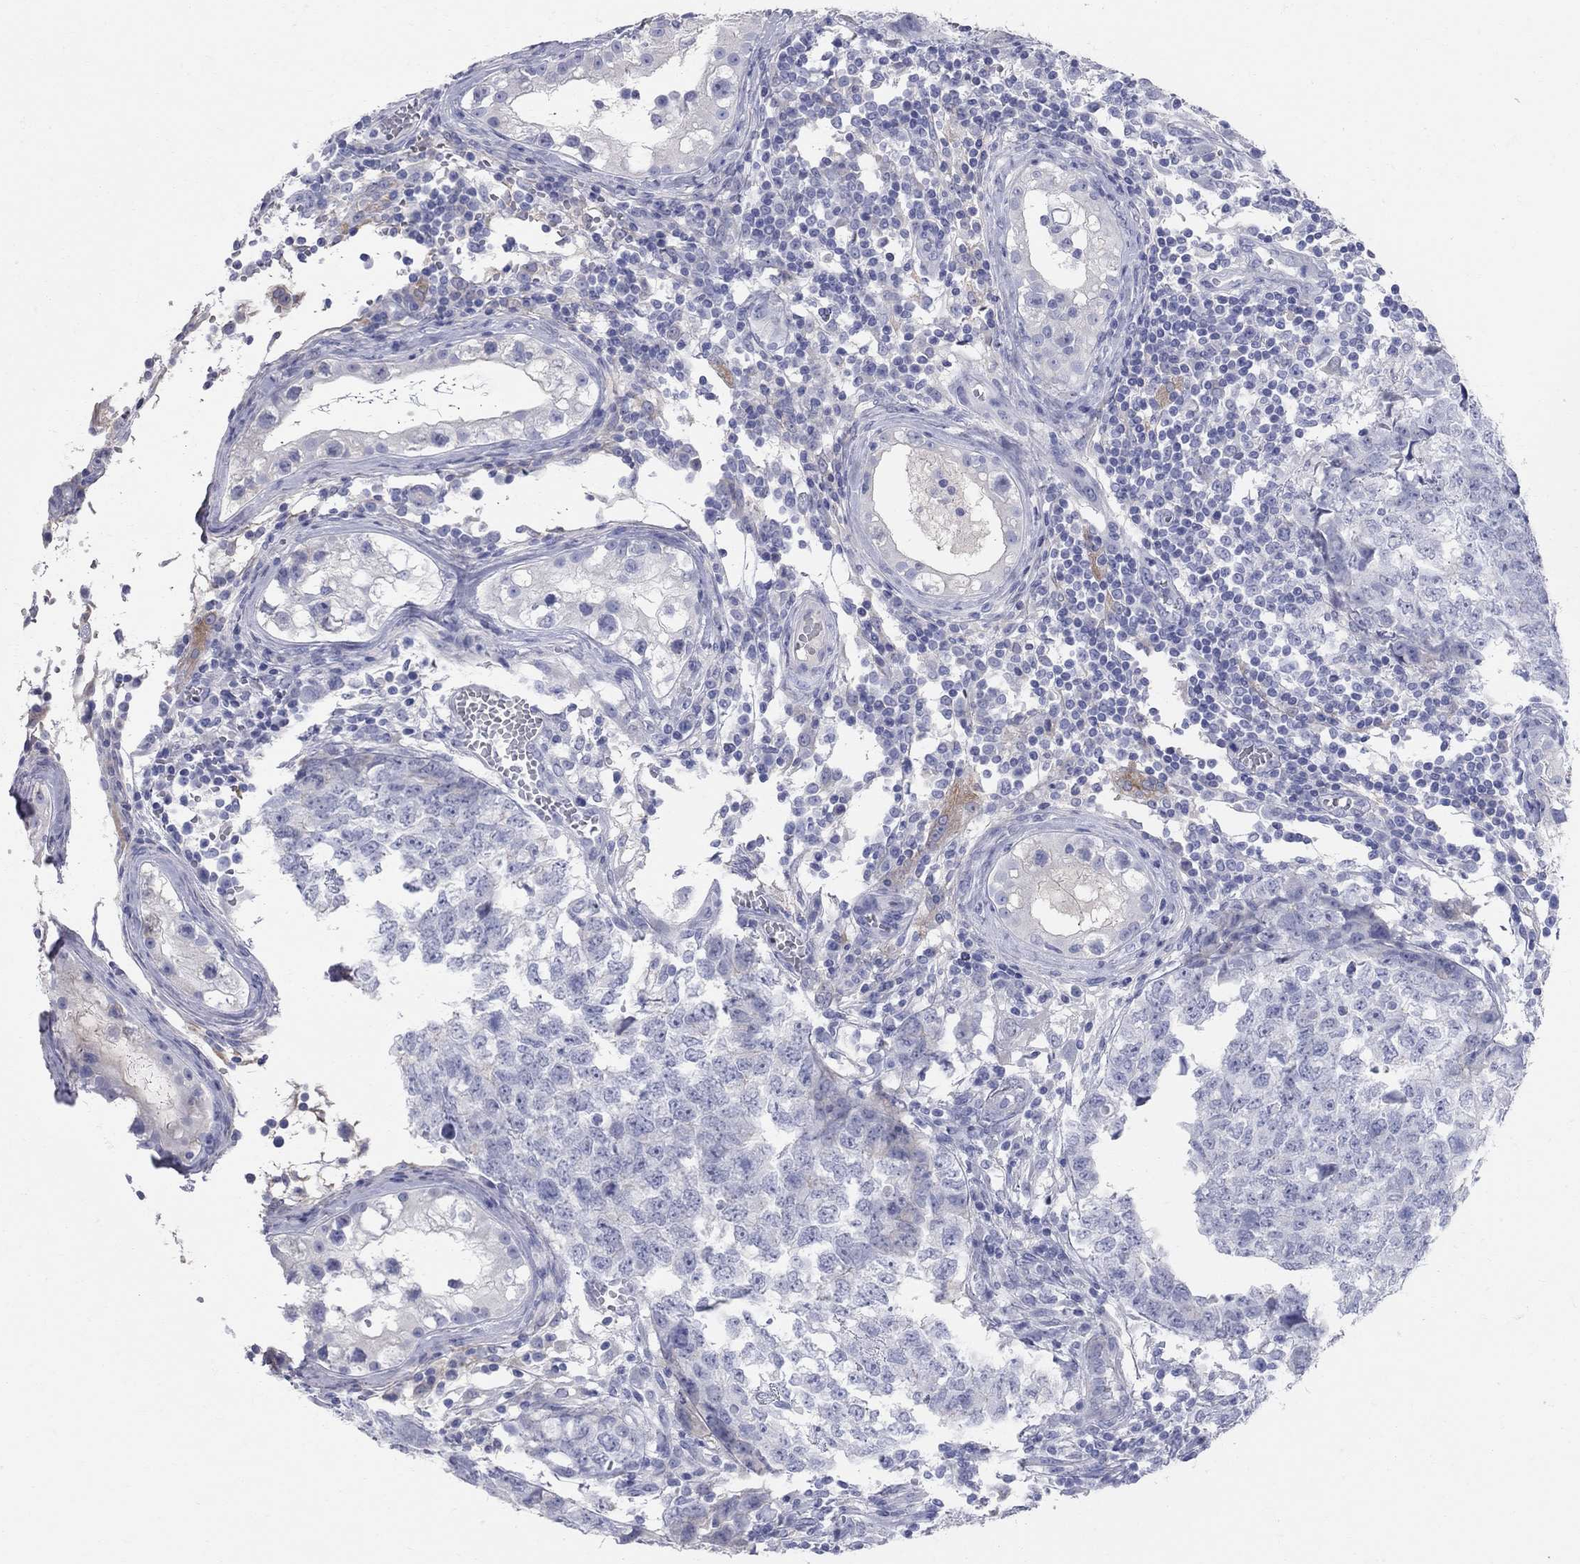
{"staining": {"intensity": "negative", "quantity": "none", "location": "none"}, "tissue": "testis cancer", "cell_type": "Tumor cells", "image_type": "cancer", "snomed": [{"axis": "morphology", "description": "Carcinoma, Embryonal, NOS"}, {"axis": "topography", "description": "Testis"}], "caption": "Immunohistochemistry (IHC) of testis embryonal carcinoma exhibits no staining in tumor cells. Nuclei are stained in blue.", "gene": "AOX1", "patient": {"sex": "male", "age": 23}}